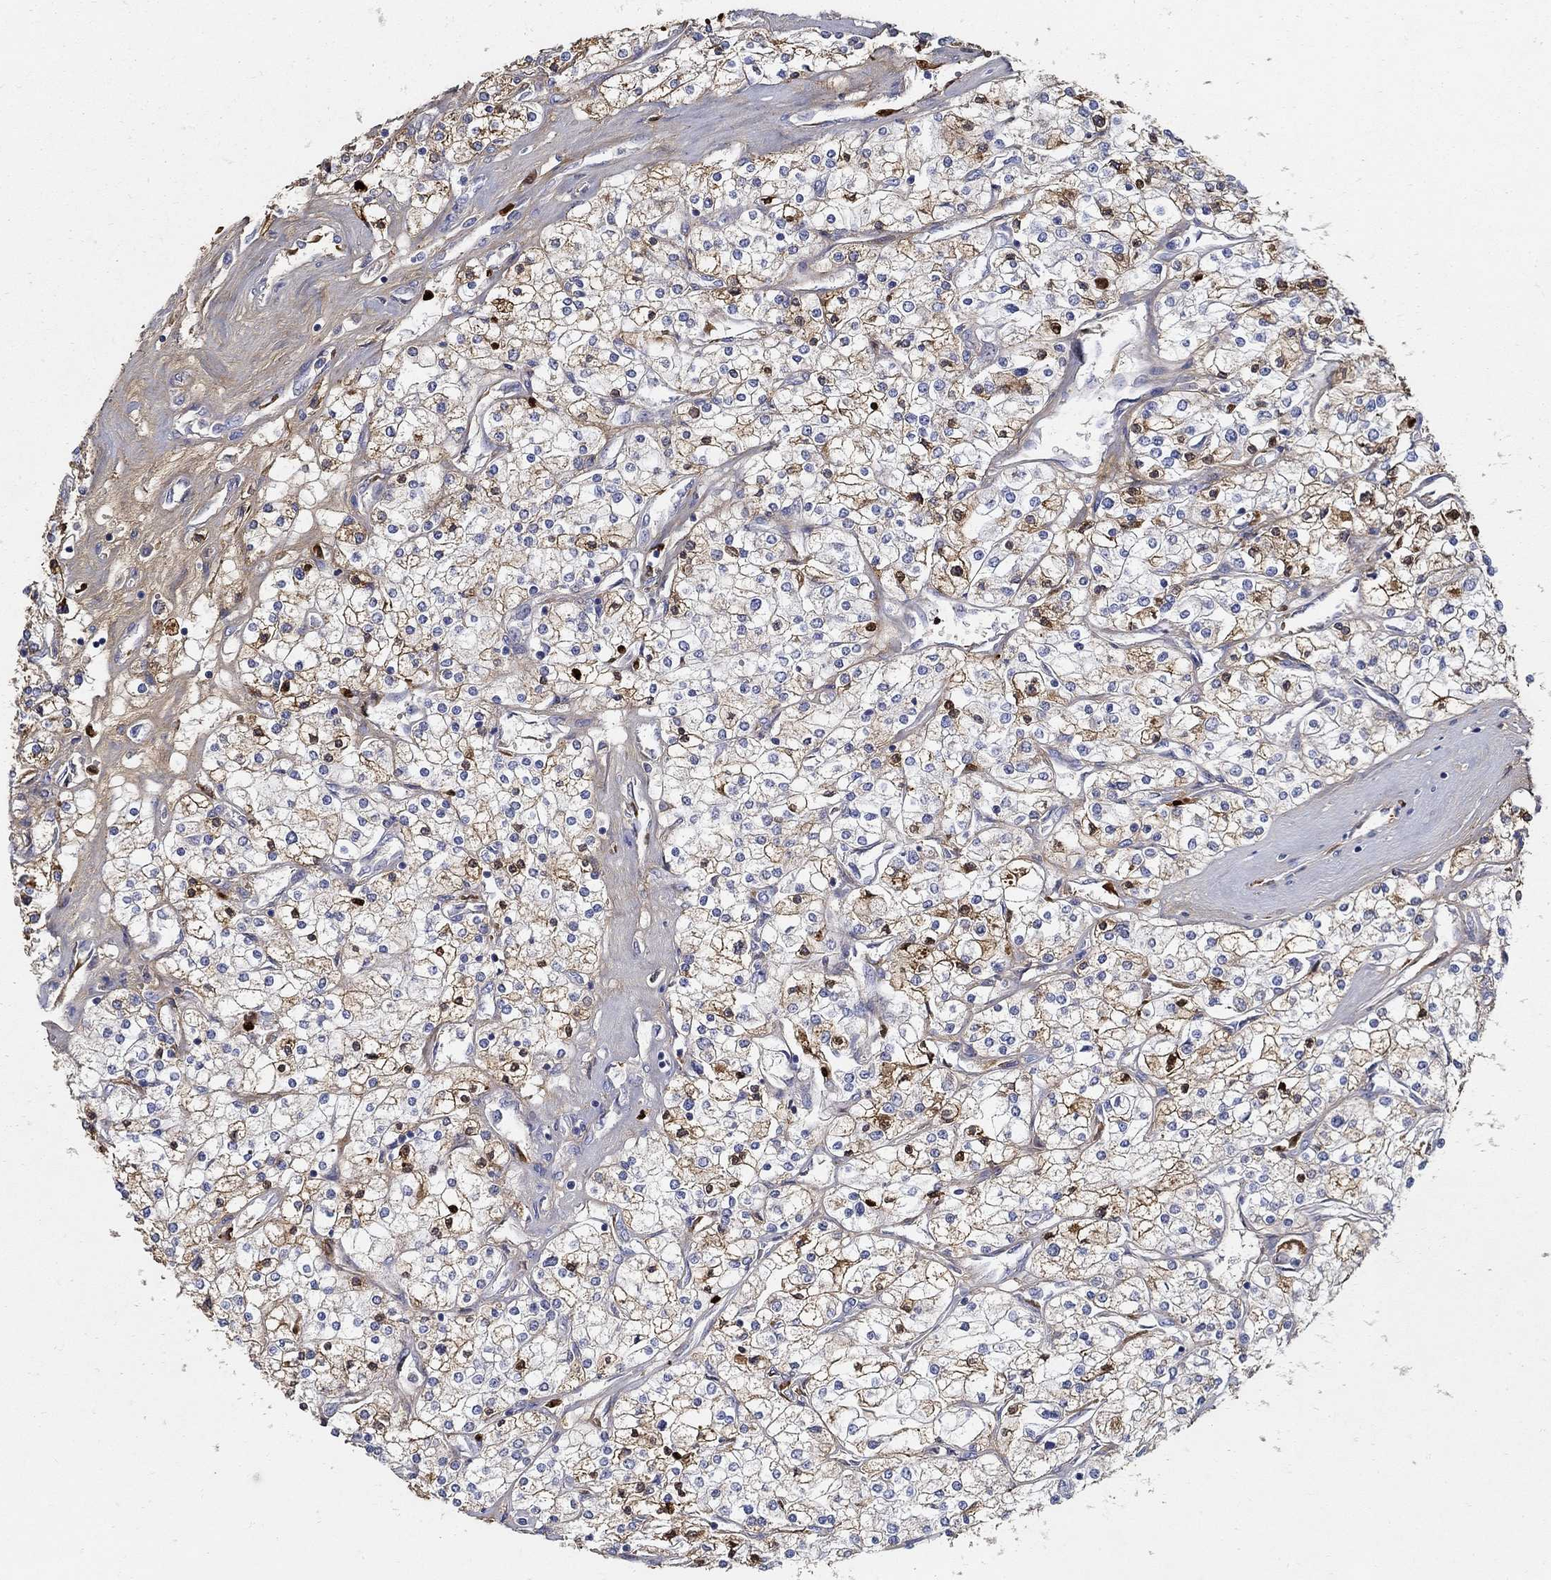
{"staining": {"intensity": "strong", "quantity": ">75%", "location": "cytoplasmic/membranous"}, "tissue": "renal cancer", "cell_type": "Tumor cells", "image_type": "cancer", "snomed": [{"axis": "morphology", "description": "Adenocarcinoma, NOS"}, {"axis": "topography", "description": "Kidney"}], "caption": "Protein positivity by IHC demonstrates strong cytoplasmic/membranous staining in approximately >75% of tumor cells in renal cancer (adenocarcinoma).", "gene": "TGFBI", "patient": {"sex": "male", "age": 80}}